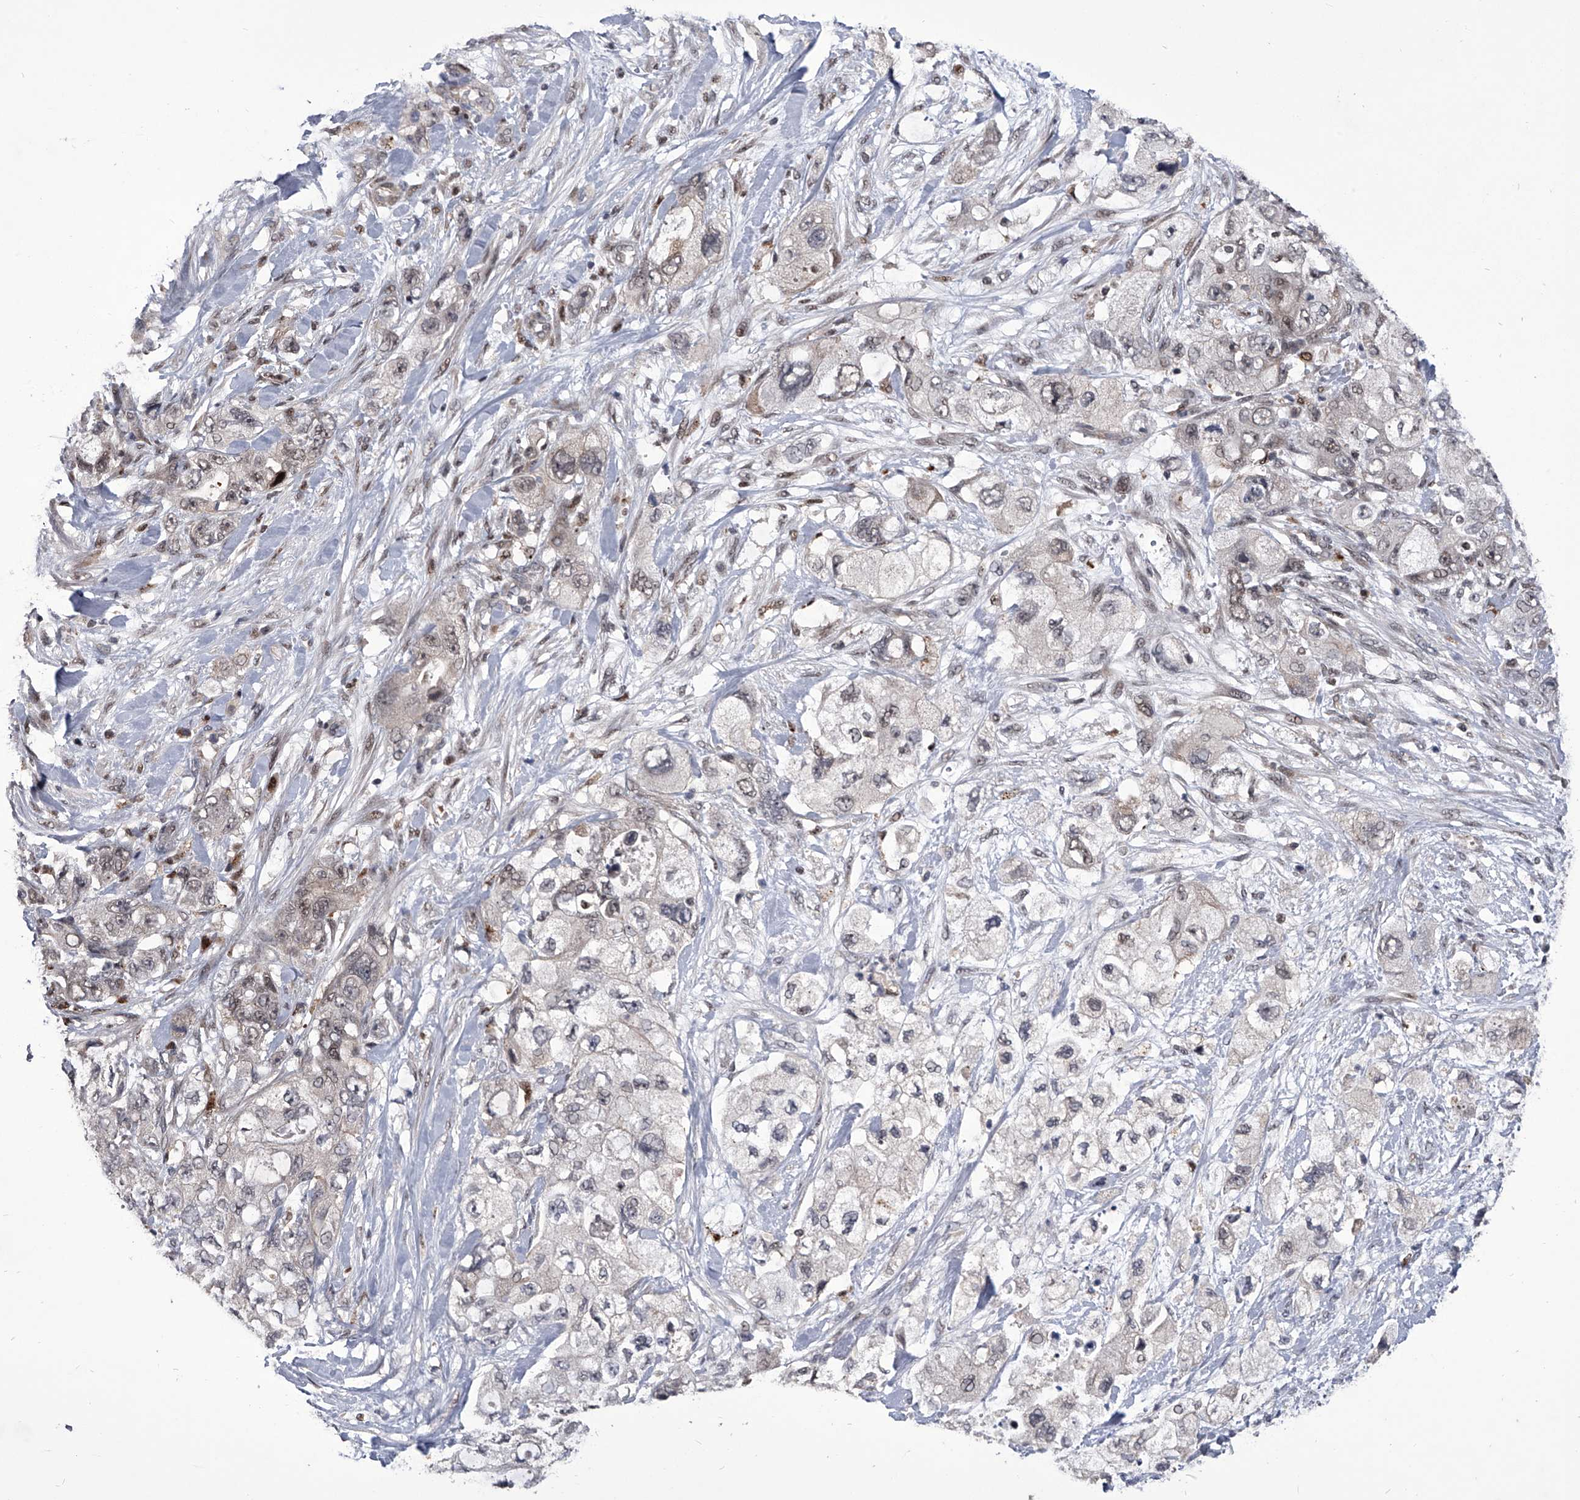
{"staining": {"intensity": "weak", "quantity": "<25%", "location": "cytoplasmic/membranous,nuclear"}, "tissue": "pancreatic cancer", "cell_type": "Tumor cells", "image_type": "cancer", "snomed": [{"axis": "morphology", "description": "Adenocarcinoma, NOS"}, {"axis": "topography", "description": "Pancreas"}], "caption": "The micrograph displays no staining of tumor cells in pancreatic adenocarcinoma.", "gene": "CMTR1", "patient": {"sex": "female", "age": 73}}